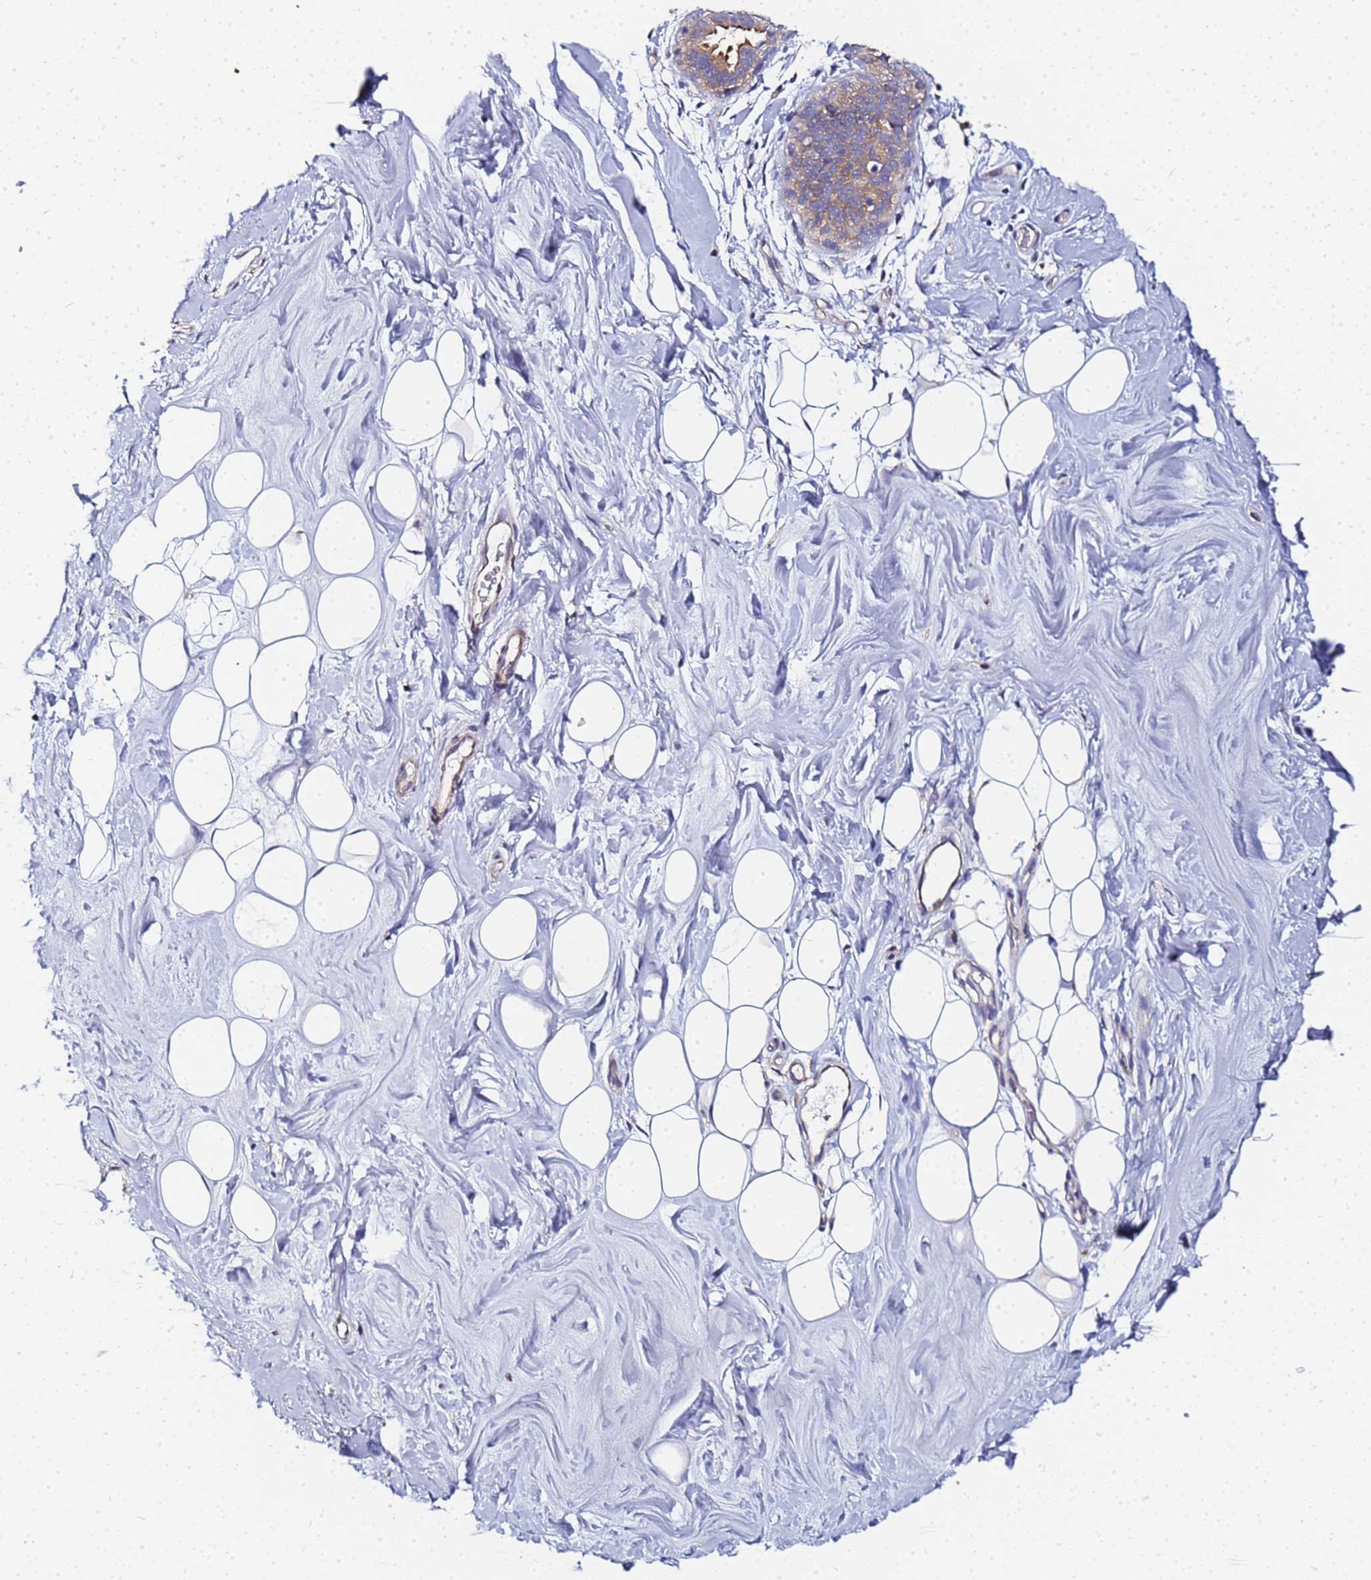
{"staining": {"intensity": "negative", "quantity": "none", "location": "none"}, "tissue": "adipose tissue", "cell_type": "Adipocytes", "image_type": "normal", "snomed": [{"axis": "morphology", "description": "Normal tissue, NOS"}, {"axis": "topography", "description": "Breast"}], "caption": "DAB immunohistochemical staining of unremarkable human adipose tissue displays no significant positivity in adipocytes. (DAB IHC with hematoxylin counter stain).", "gene": "CHM", "patient": {"sex": "female", "age": 26}}